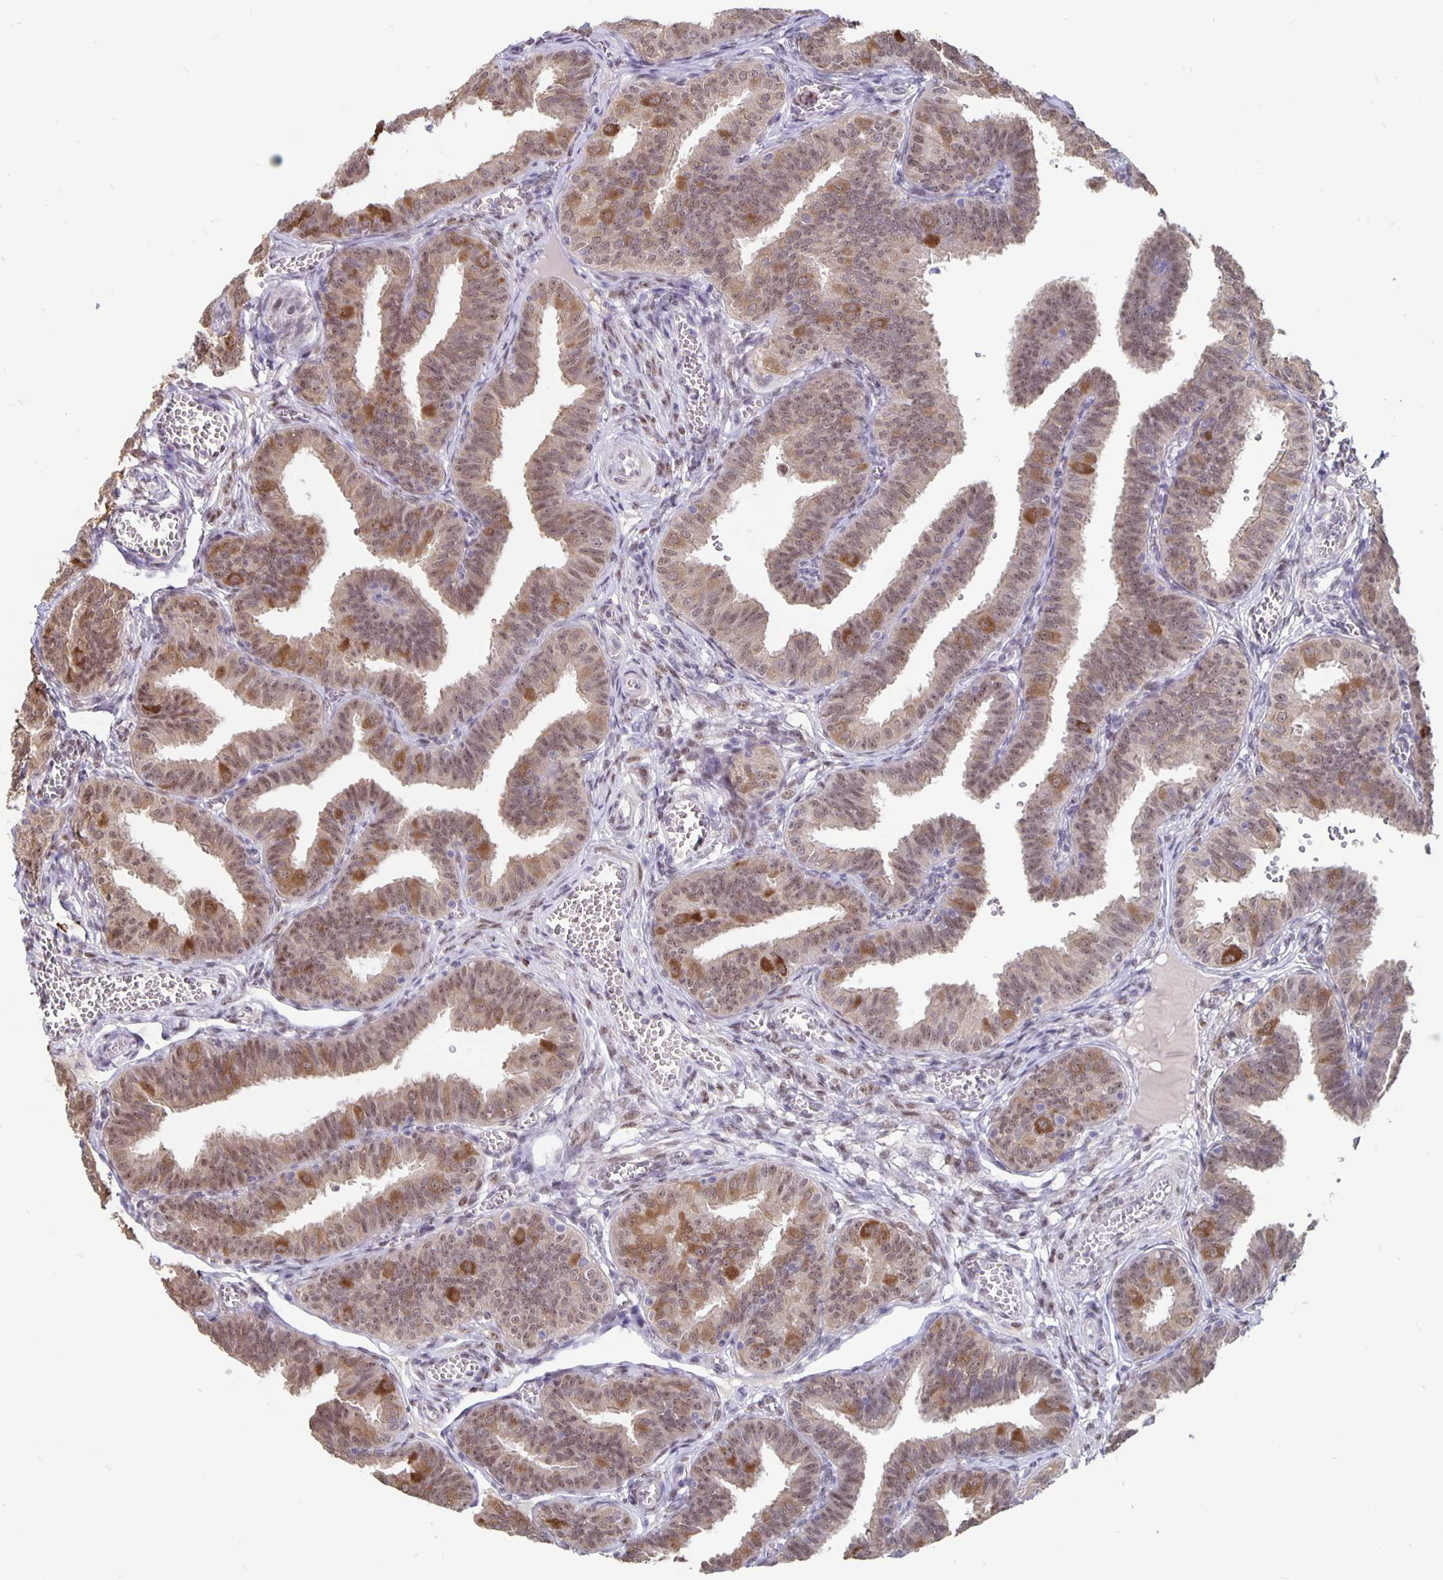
{"staining": {"intensity": "moderate", "quantity": ">75%", "location": "nuclear"}, "tissue": "fallopian tube", "cell_type": "Glandular cells", "image_type": "normal", "snomed": [{"axis": "morphology", "description": "Normal tissue, NOS"}, {"axis": "topography", "description": "Fallopian tube"}], "caption": "Immunohistochemical staining of normal human fallopian tube demonstrates medium levels of moderate nuclear expression in about >75% of glandular cells.", "gene": "ZNF691", "patient": {"sex": "female", "age": 25}}